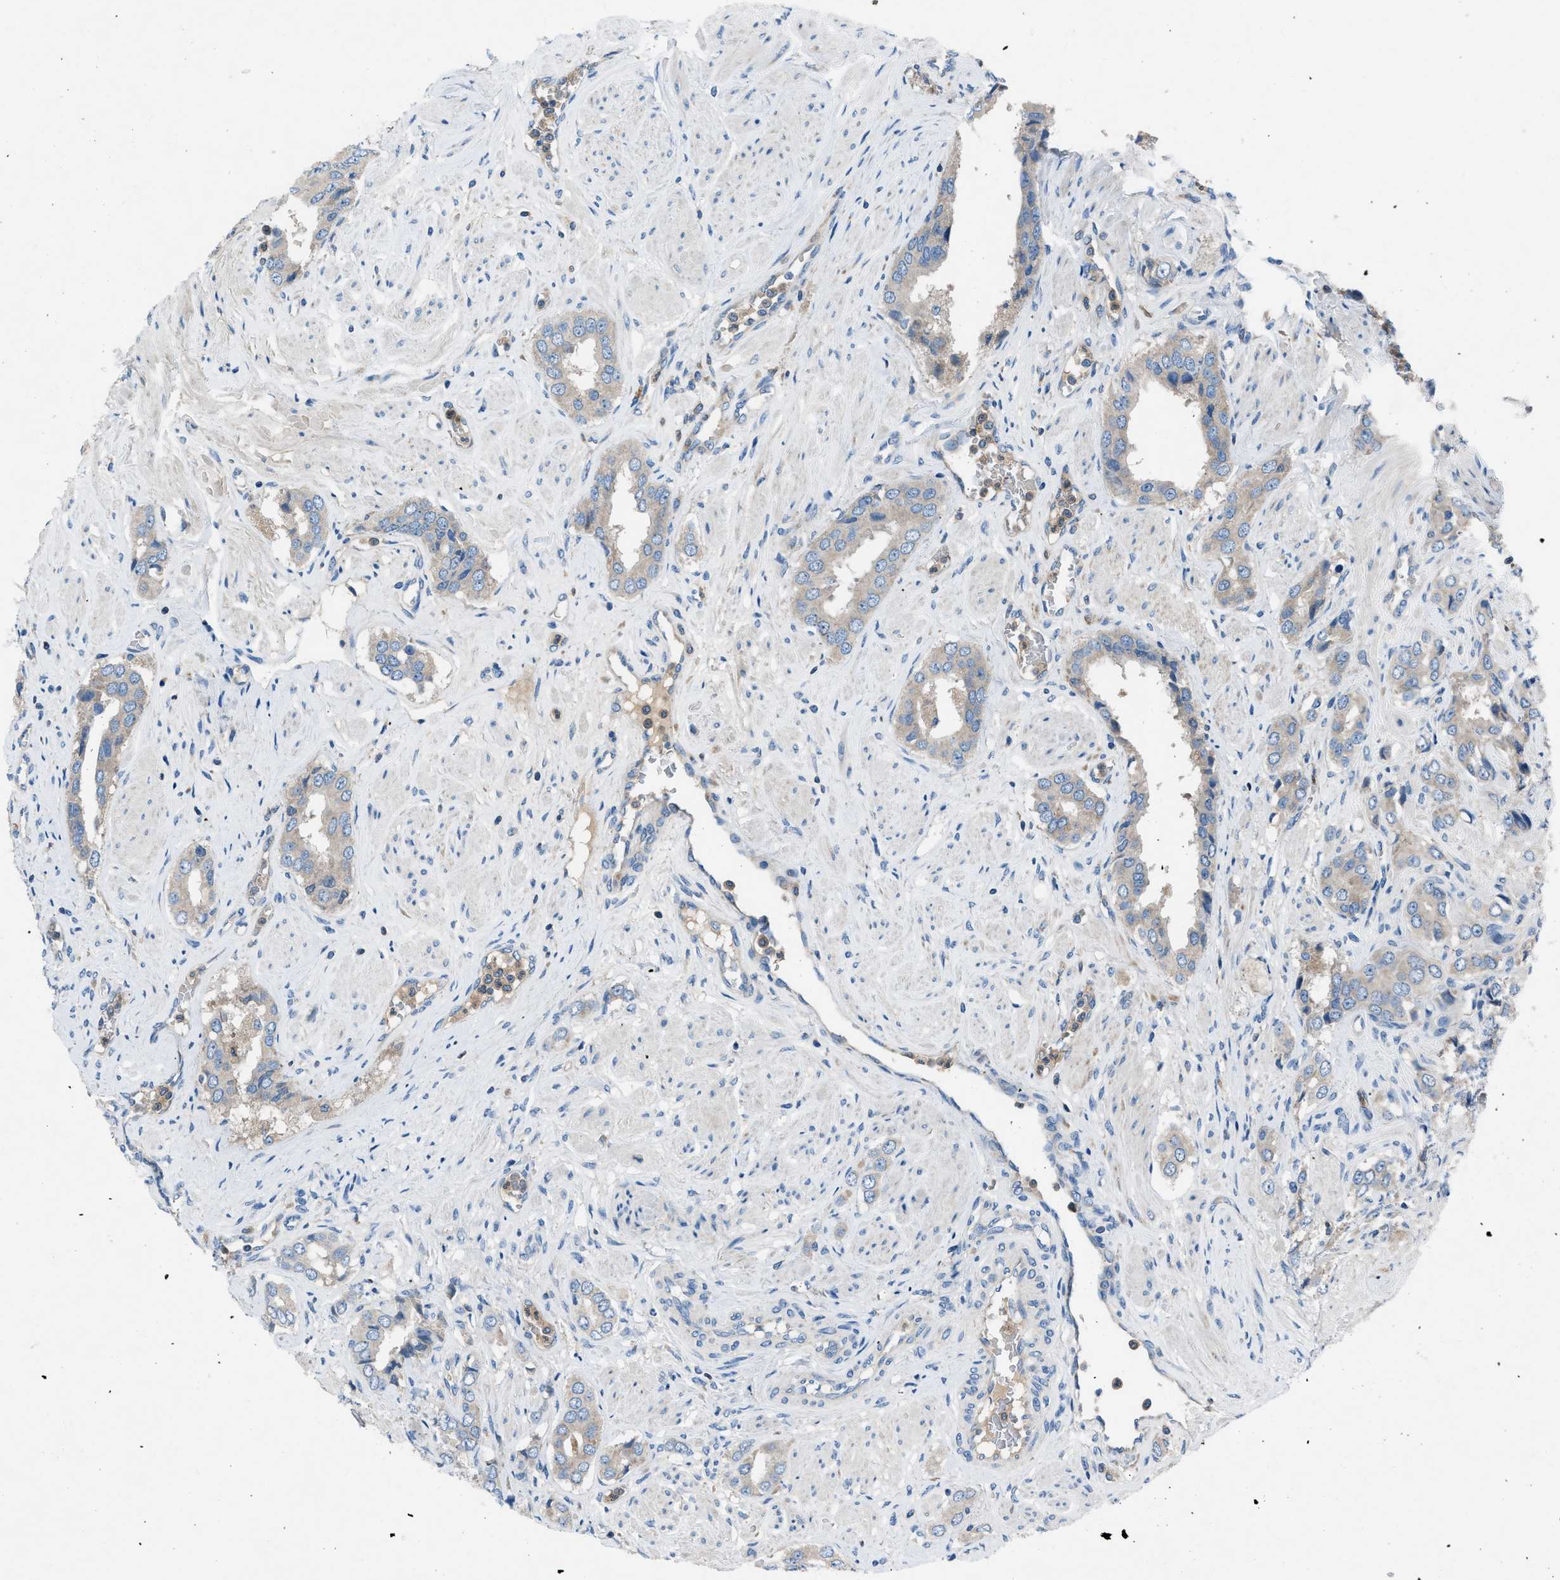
{"staining": {"intensity": "weak", "quantity": "<25%", "location": "cytoplasmic/membranous"}, "tissue": "prostate cancer", "cell_type": "Tumor cells", "image_type": "cancer", "snomed": [{"axis": "morphology", "description": "Adenocarcinoma, High grade"}, {"axis": "topography", "description": "Prostate"}], "caption": "This is a micrograph of immunohistochemistry staining of prostate cancer, which shows no staining in tumor cells.", "gene": "GRK6", "patient": {"sex": "male", "age": 52}}